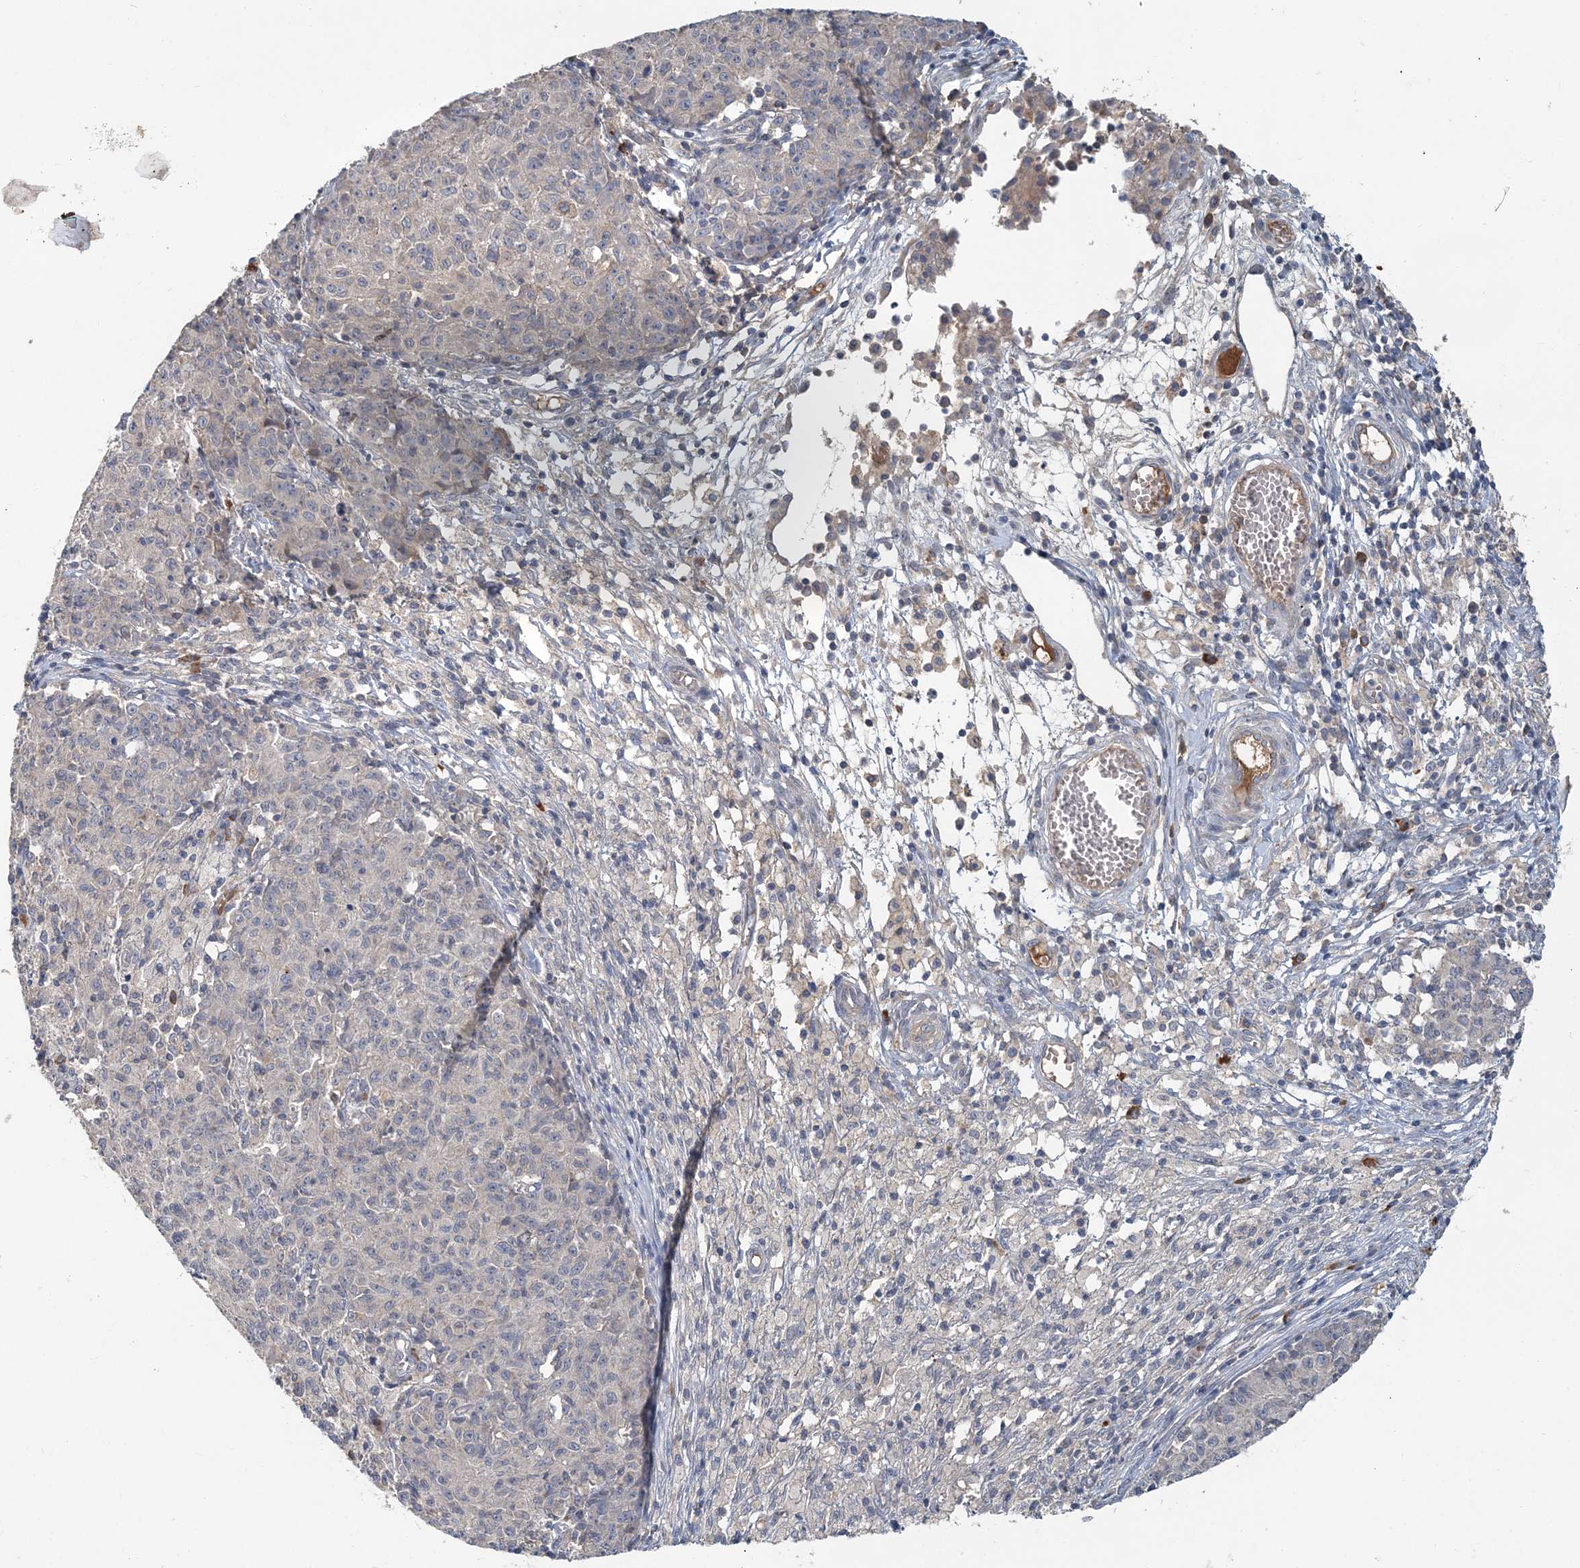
{"staining": {"intensity": "negative", "quantity": "none", "location": "none"}, "tissue": "ovarian cancer", "cell_type": "Tumor cells", "image_type": "cancer", "snomed": [{"axis": "morphology", "description": "Carcinoma, endometroid"}, {"axis": "topography", "description": "Ovary"}], "caption": "Immunohistochemistry (IHC) of human ovarian endometroid carcinoma demonstrates no staining in tumor cells.", "gene": "RNF25", "patient": {"sex": "female", "age": 42}}